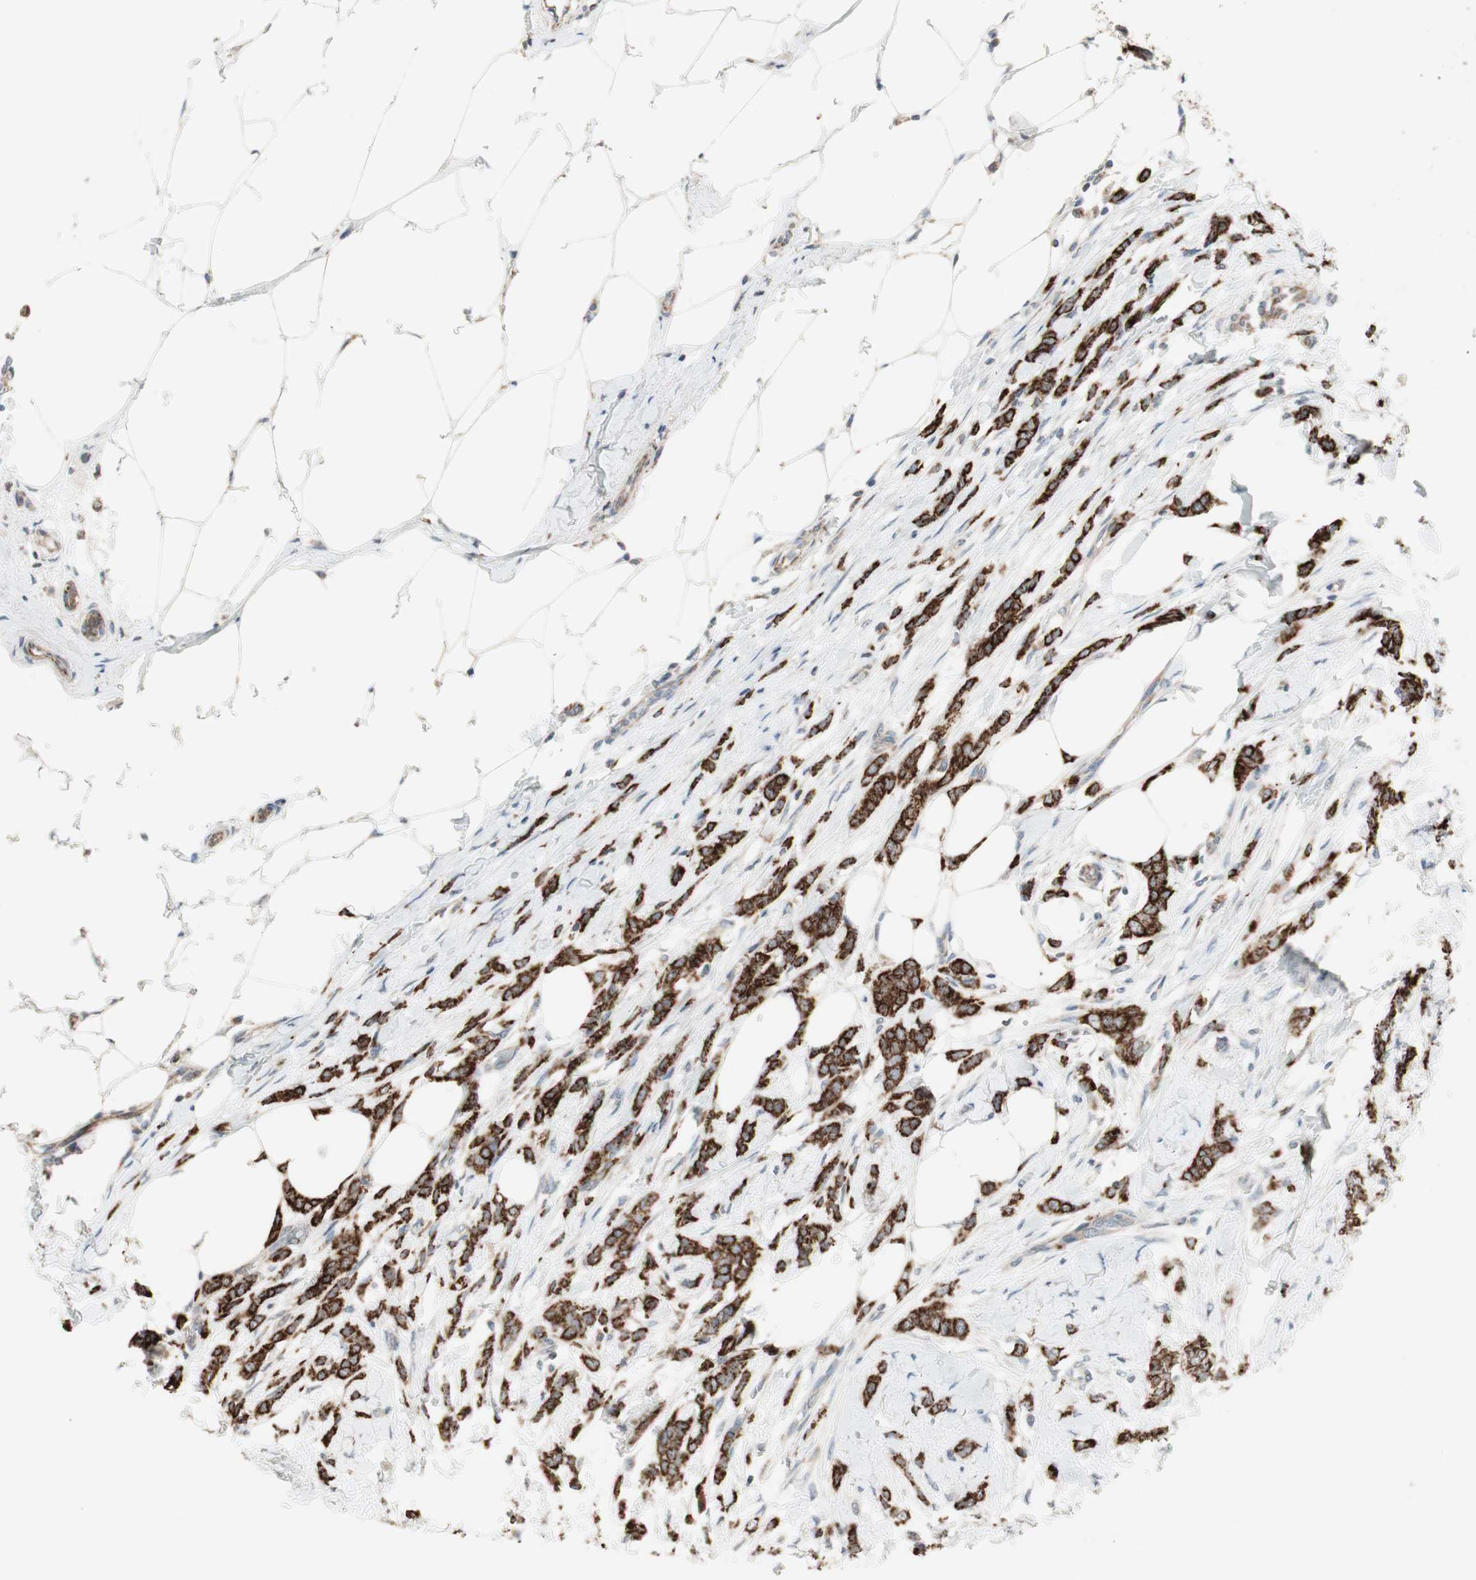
{"staining": {"intensity": "moderate", "quantity": ">75%", "location": "cytoplasmic/membranous"}, "tissue": "breast cancer", "cell_type": "Tumor cells", "image_type": "cancer", "snomed": [{"axis": "morphology", "description": "Lobular carcinoma, in situ"}, {"axis": "morphology", "description": "Lobular carcinoma"}, {"axis": "topography", "description": "Breast"}], "caption": "This is a photomicrograph of IHC staining of breast lobular carcinoma, which shows moderate staining in the cytoplasmic/membranous of tumor cells.", "gene": "CPT1A", "patient": {"sex": "female", "age": 41}}